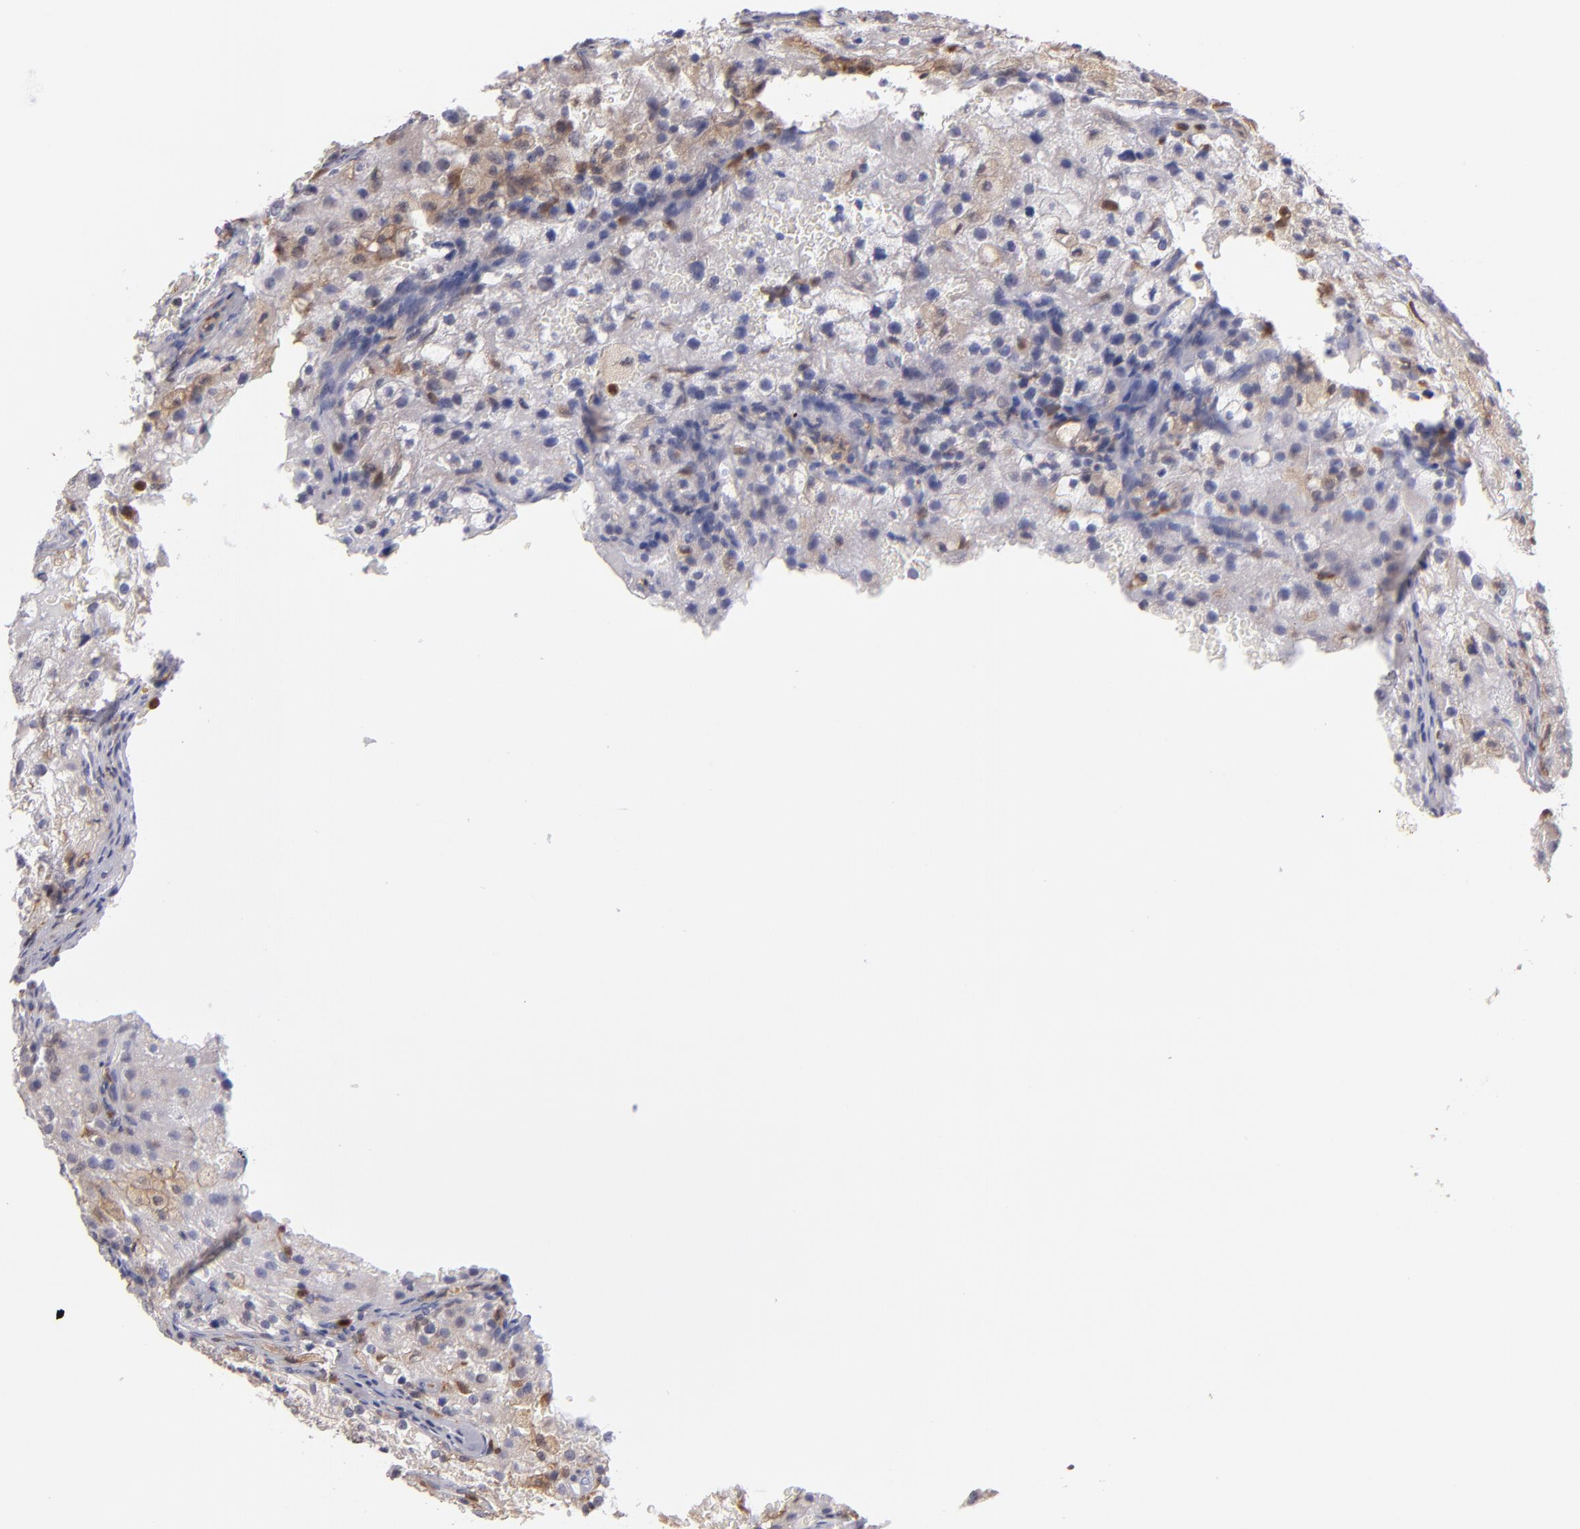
{"staining": {"intensity": "negative", "quantity": "none", "location": "none"}, "tissue": "renal cancer", "cell_type": "Tumor cells", "image_type": "cancer", "snomed": [{"axis": "morphology", "description": "Adenocarcinoma, NOS"}, {"axis": "topography", "description": "Kidney"}], "caption": "IHC image of human renal cancer (adenocarcinoma) stained for a protein (brown), which exhibits no staining in tumor cells.", "gene": "PRKCD", "patient": {"sex": "female", "age": 74}}